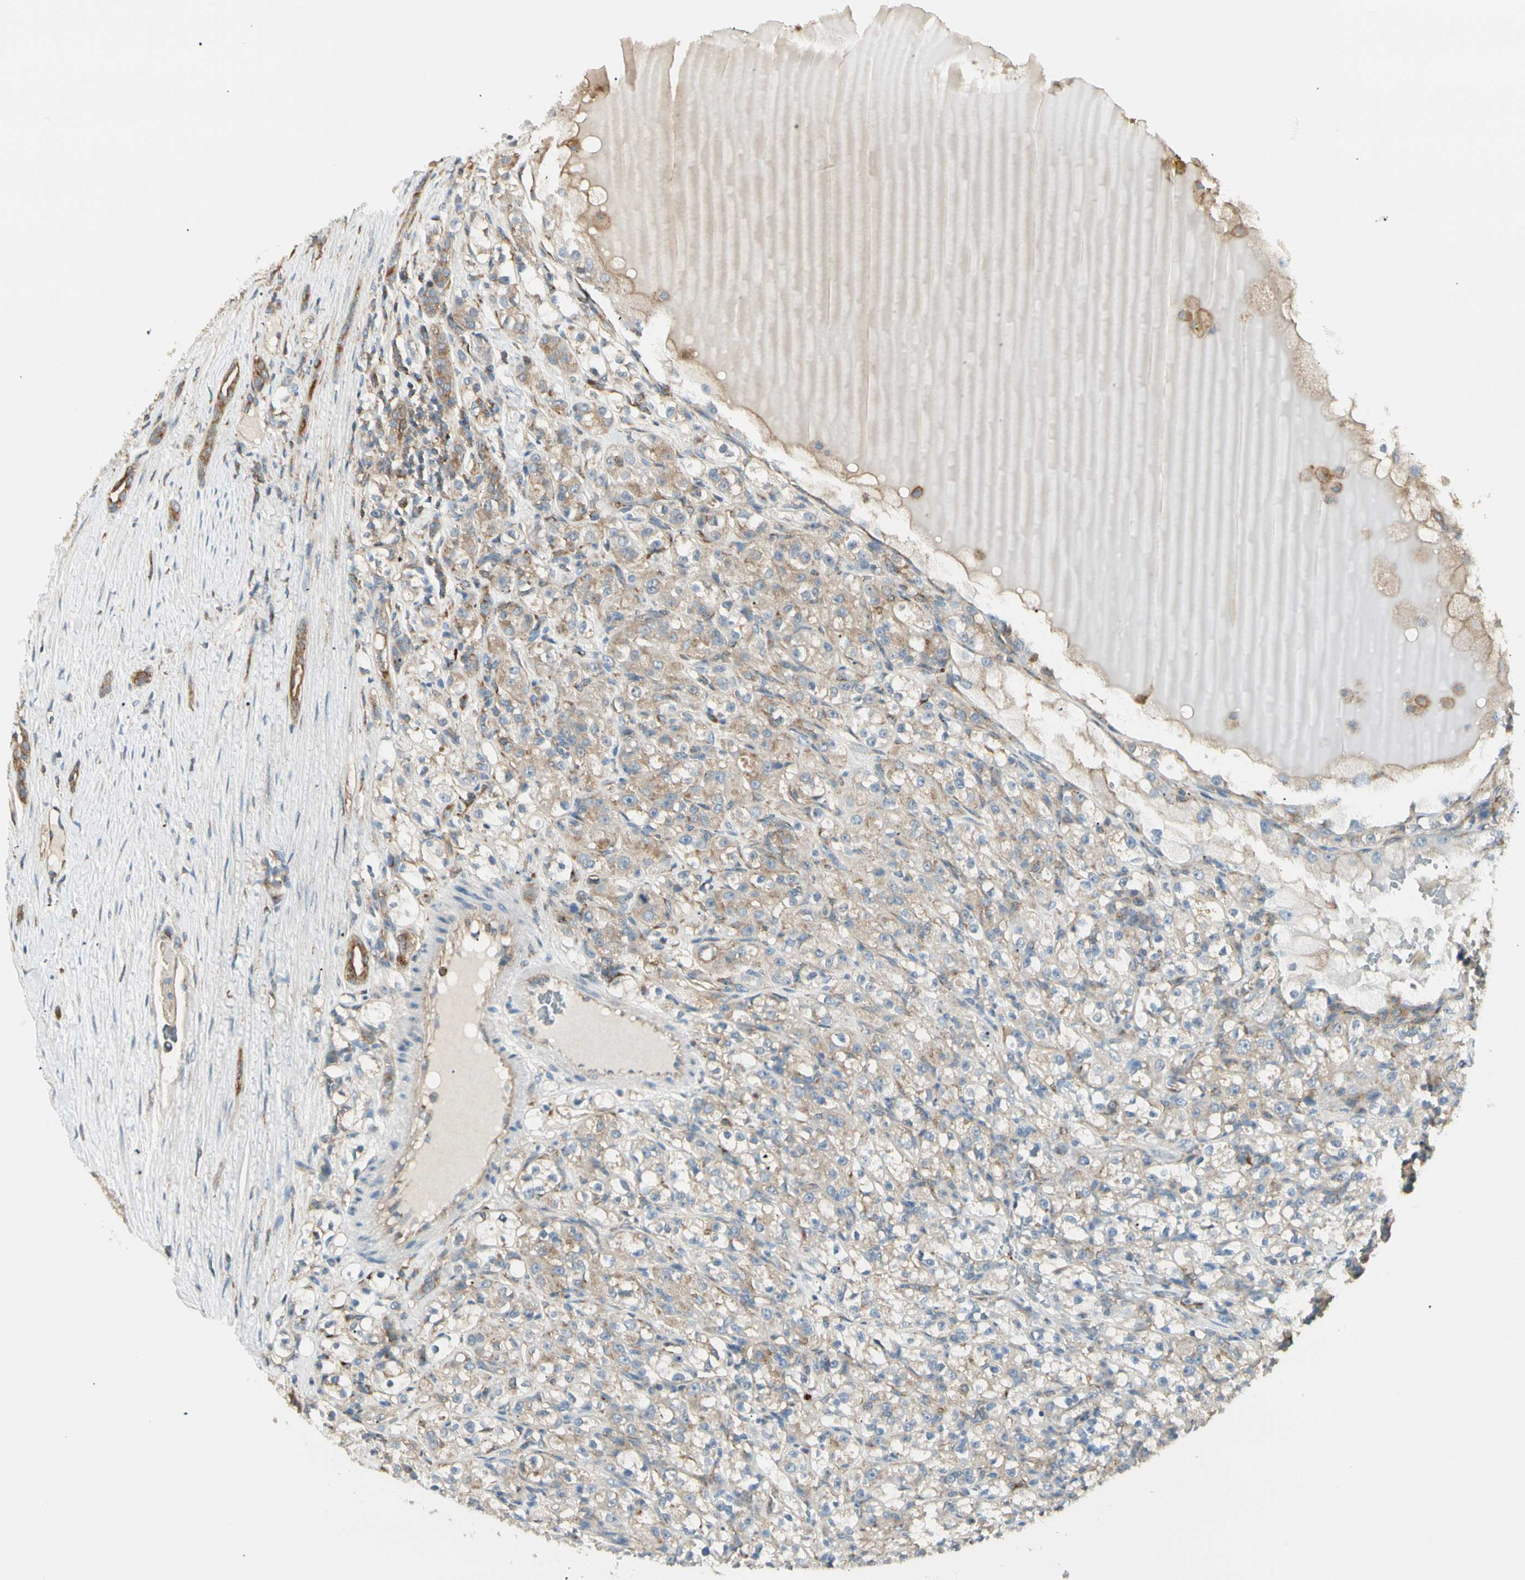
{"staining": {"intensity": "moderate", "quantity": "25%-75%", "location": "cytoplasmic/membranous"}, "tissue": "renal cancer", "cell_type": "Tumor cells", "image_type": "cancer", "snomed": [{"axis": "morphology", "description": "Normal tissue, NOS"}, {"axis": "morphology", "description": "Adenocarcinoma, NOS"}, {"axis": "topography", "description": "Kidney"}], "caption": "High-power microscopy captured an immunohistochemistry image of adenocarcinoma (renal), revealing moderate cytoplasmic/membranous expression in about 25%-75% of tumor cells. The protein is shown in brown color, while the nuclei are stained blue.", "gene": "AGFG1", "patient": {"sex": "male", "age": 61}}